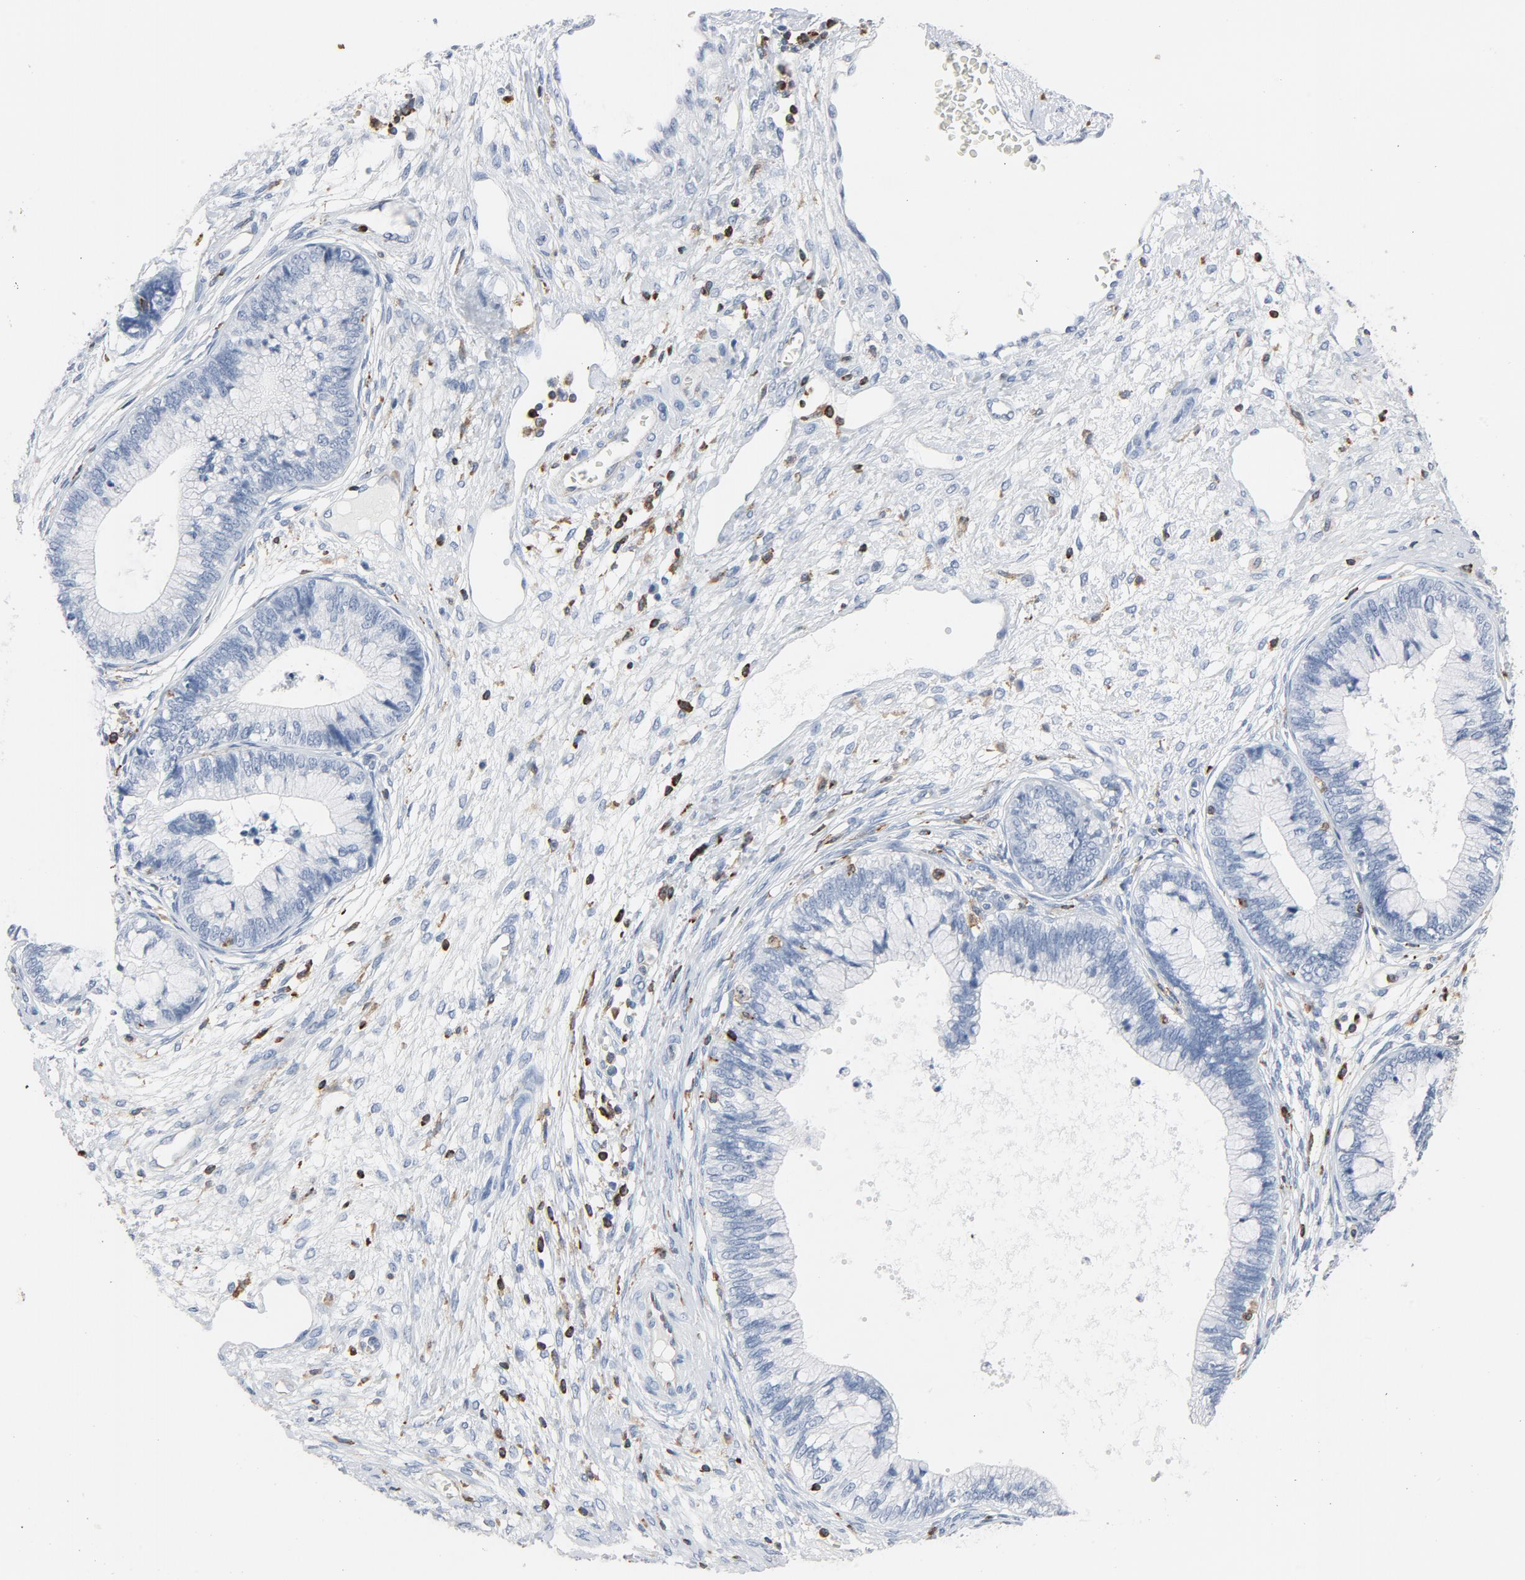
{"staining": {"intensity": "negative", "quantity": "none", "location": "none"}, "tissue": "cervical cancer", "cell_type": "Tumor cells", "image_type": "cancer", "snomed": [{"axis": "morphology", "description": "Adenocarcinoma, NOS"}, {"axis": "topography", "description": "Cervix"}], "caption": "A histopathology image of human cervical adenocarcinoma is negative for staining in tumor cells.", "gene": "LCP2", "patient": {"sex": "female", "age": 44}}